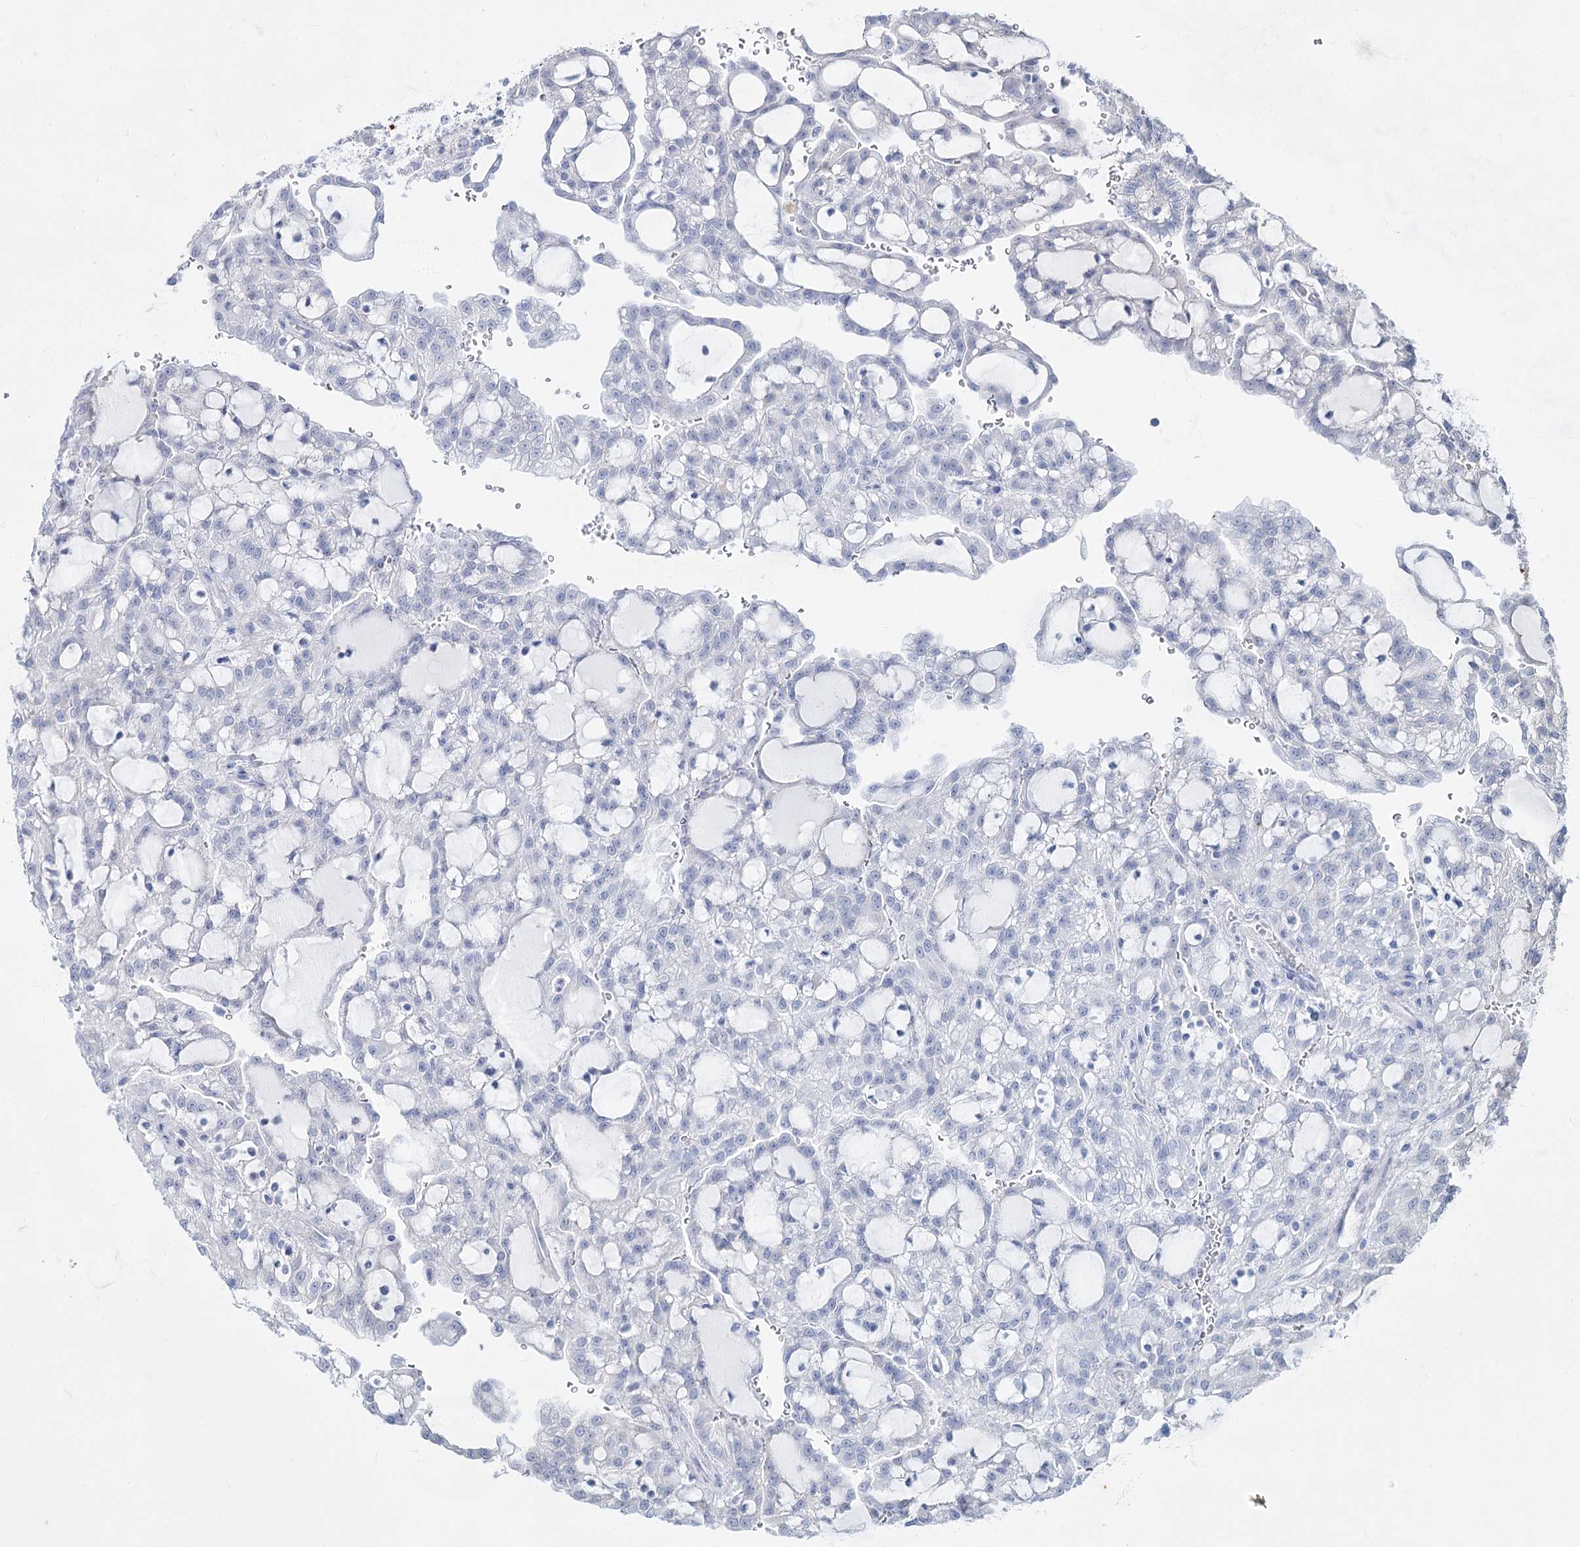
{"staining": {"intensity": "negative", "quantity": "none", "location": "none"}, "tissue": "renal cancer", "cell_type": "Tumor cells", "image_type": "cancer", "snomed": [{"axis": "morphology", "description": "Adenocarcinoma, NOS"}, {"axis": "topography", "description": "Kidney"}], "caption": "A histopathology image of human renal cancer is negative for staining in tumor cells.", "gene": "ACRV1", "patient": {"sex": "male", "age": 63}}